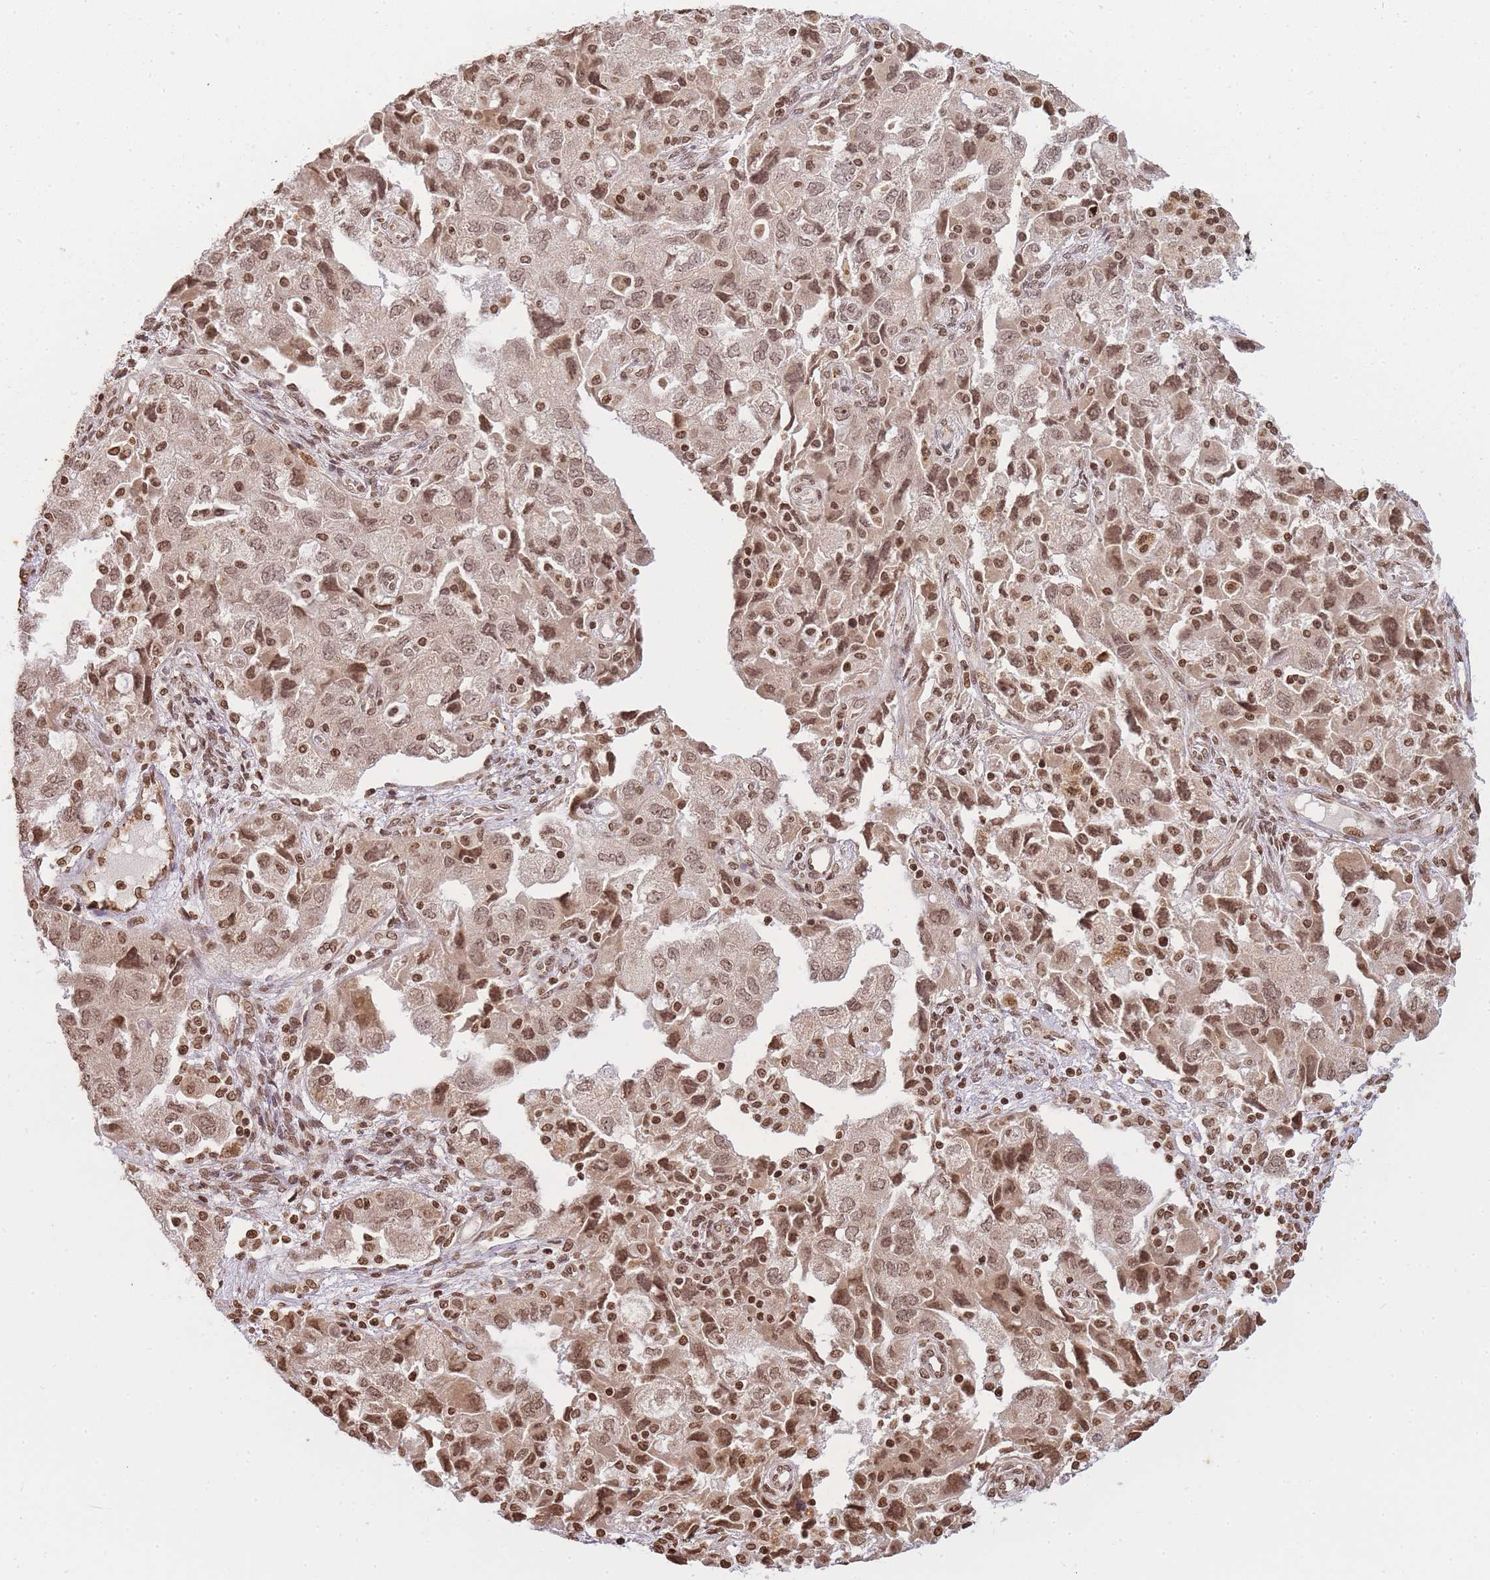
{"staining": {"intensity": "moderate", "quantity": ">75%", "location": "nuclear"}, "tissue": "ovarian cancer", "cell_type": "Tumor cells", "image_type": "cancer", "snomed": [{"axis": "morphology", "description": "Carcinoma, NOS"}, {"axis": "morphology", "description": "Cystadenocarcinoma, serous, NOS"}, {"axis": "topography", "description": "Ovary"}], "caption": "A high-resolution photomicrograph shows immunohistochemistry (IHC) staining of ovarian cancer, which reveals moderate nuclear positivity in about >75% of tumor cells.", "gene": "WWTR1", "patient": {"sex": "female", "age": 69}}